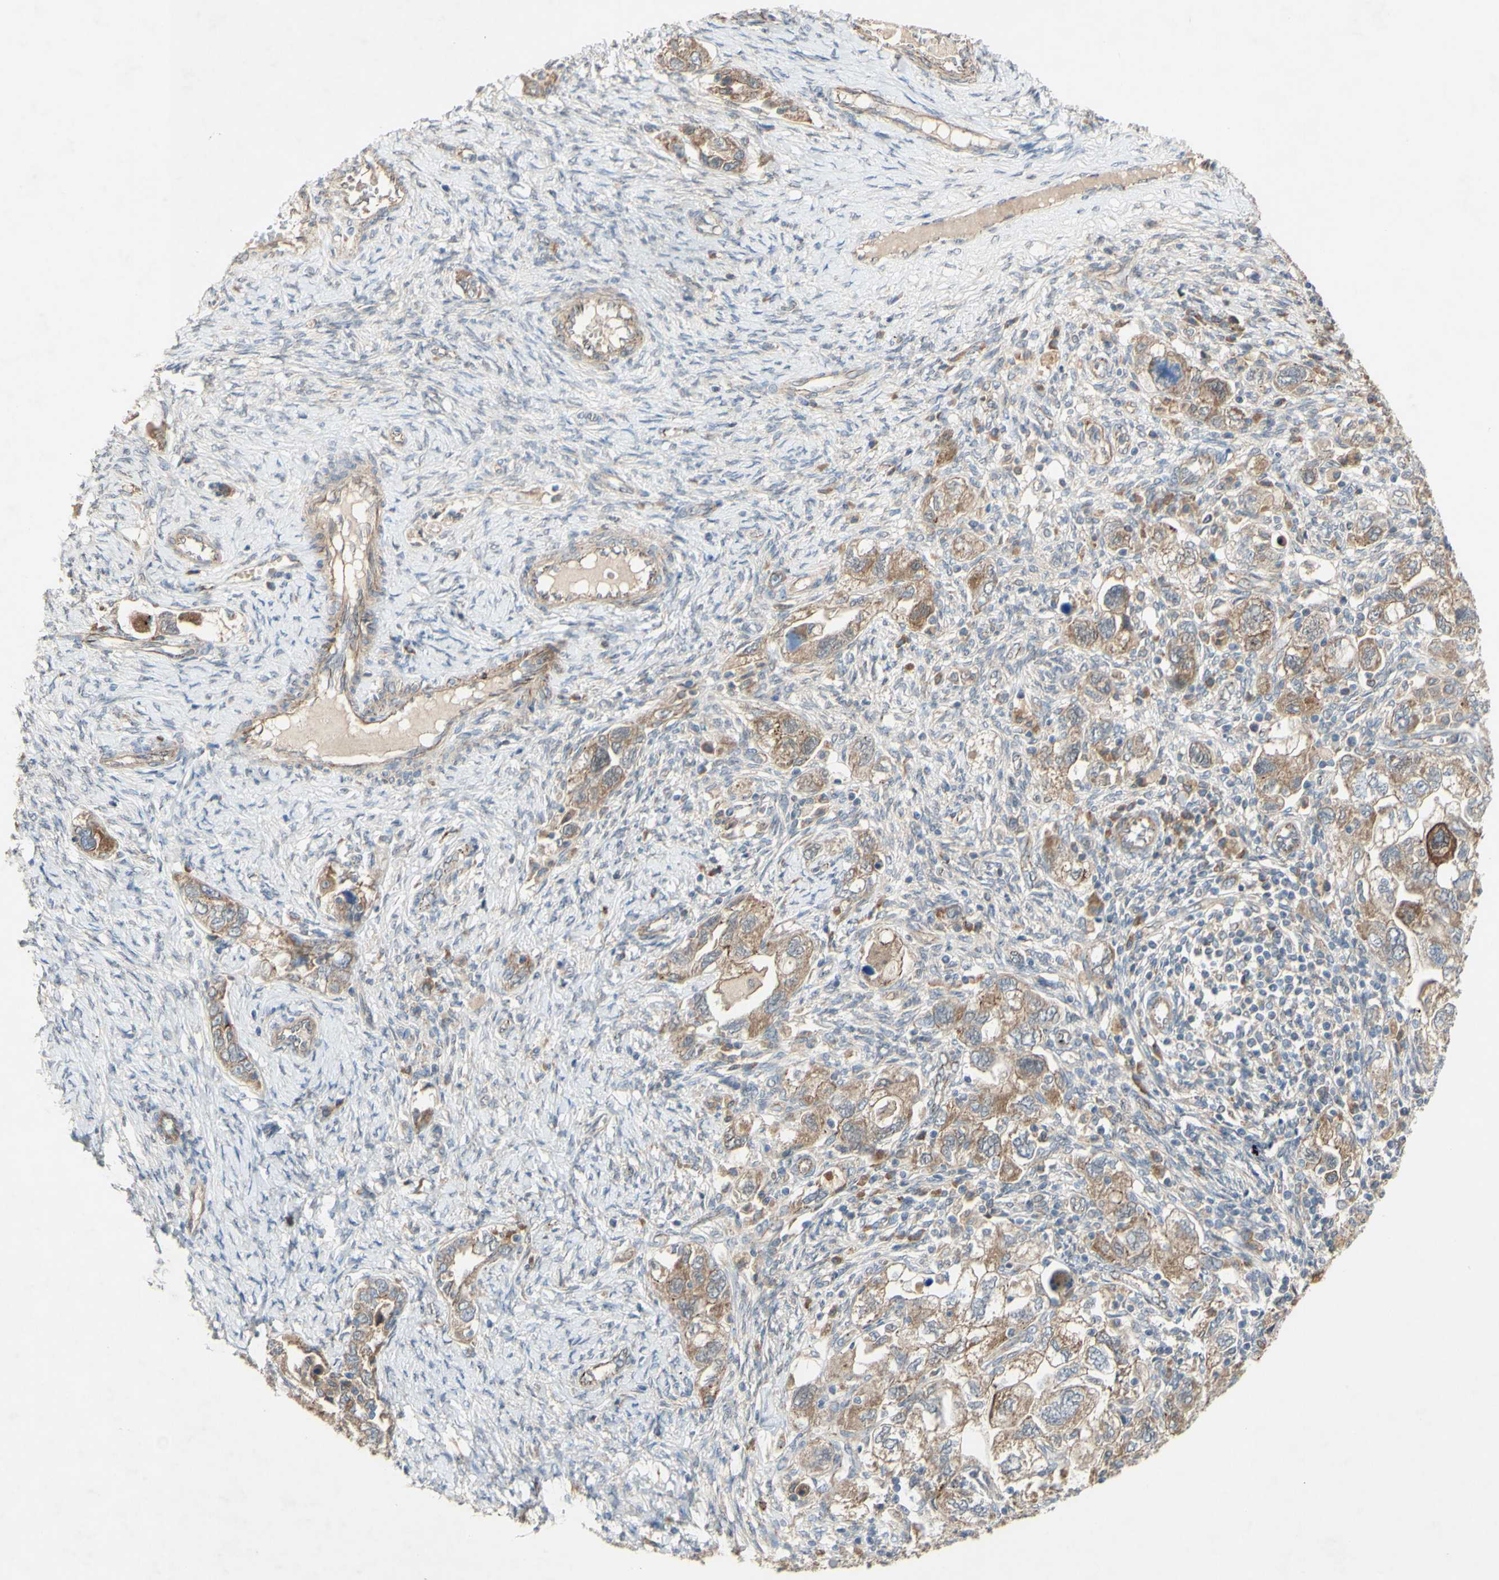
{"staining": {"intensity": "moderate", "quantity": ">75%", "location": "cytoplasmic/membranous"}, "tissue": "ovarian cancer", "cell_type": "Tumor cells", "image_type": "cancer", "snomed": [{"axis": "morphology", "description": "Carcinoma, NOS"}, {"axis": "morphology", "description": "Cystadenocarcinoma, serous, NOS"}, {"axis": "topography", "description": "Ovary"}], "caption": "There is medium levels of moderate cytoplasmic/membranous staining in tumor cells of ovarian cancer, as demonstrated by immunohistochemical staining (brown color).", "gene": "PDGFB", "patient": {"sex": "female", "age": 69}}